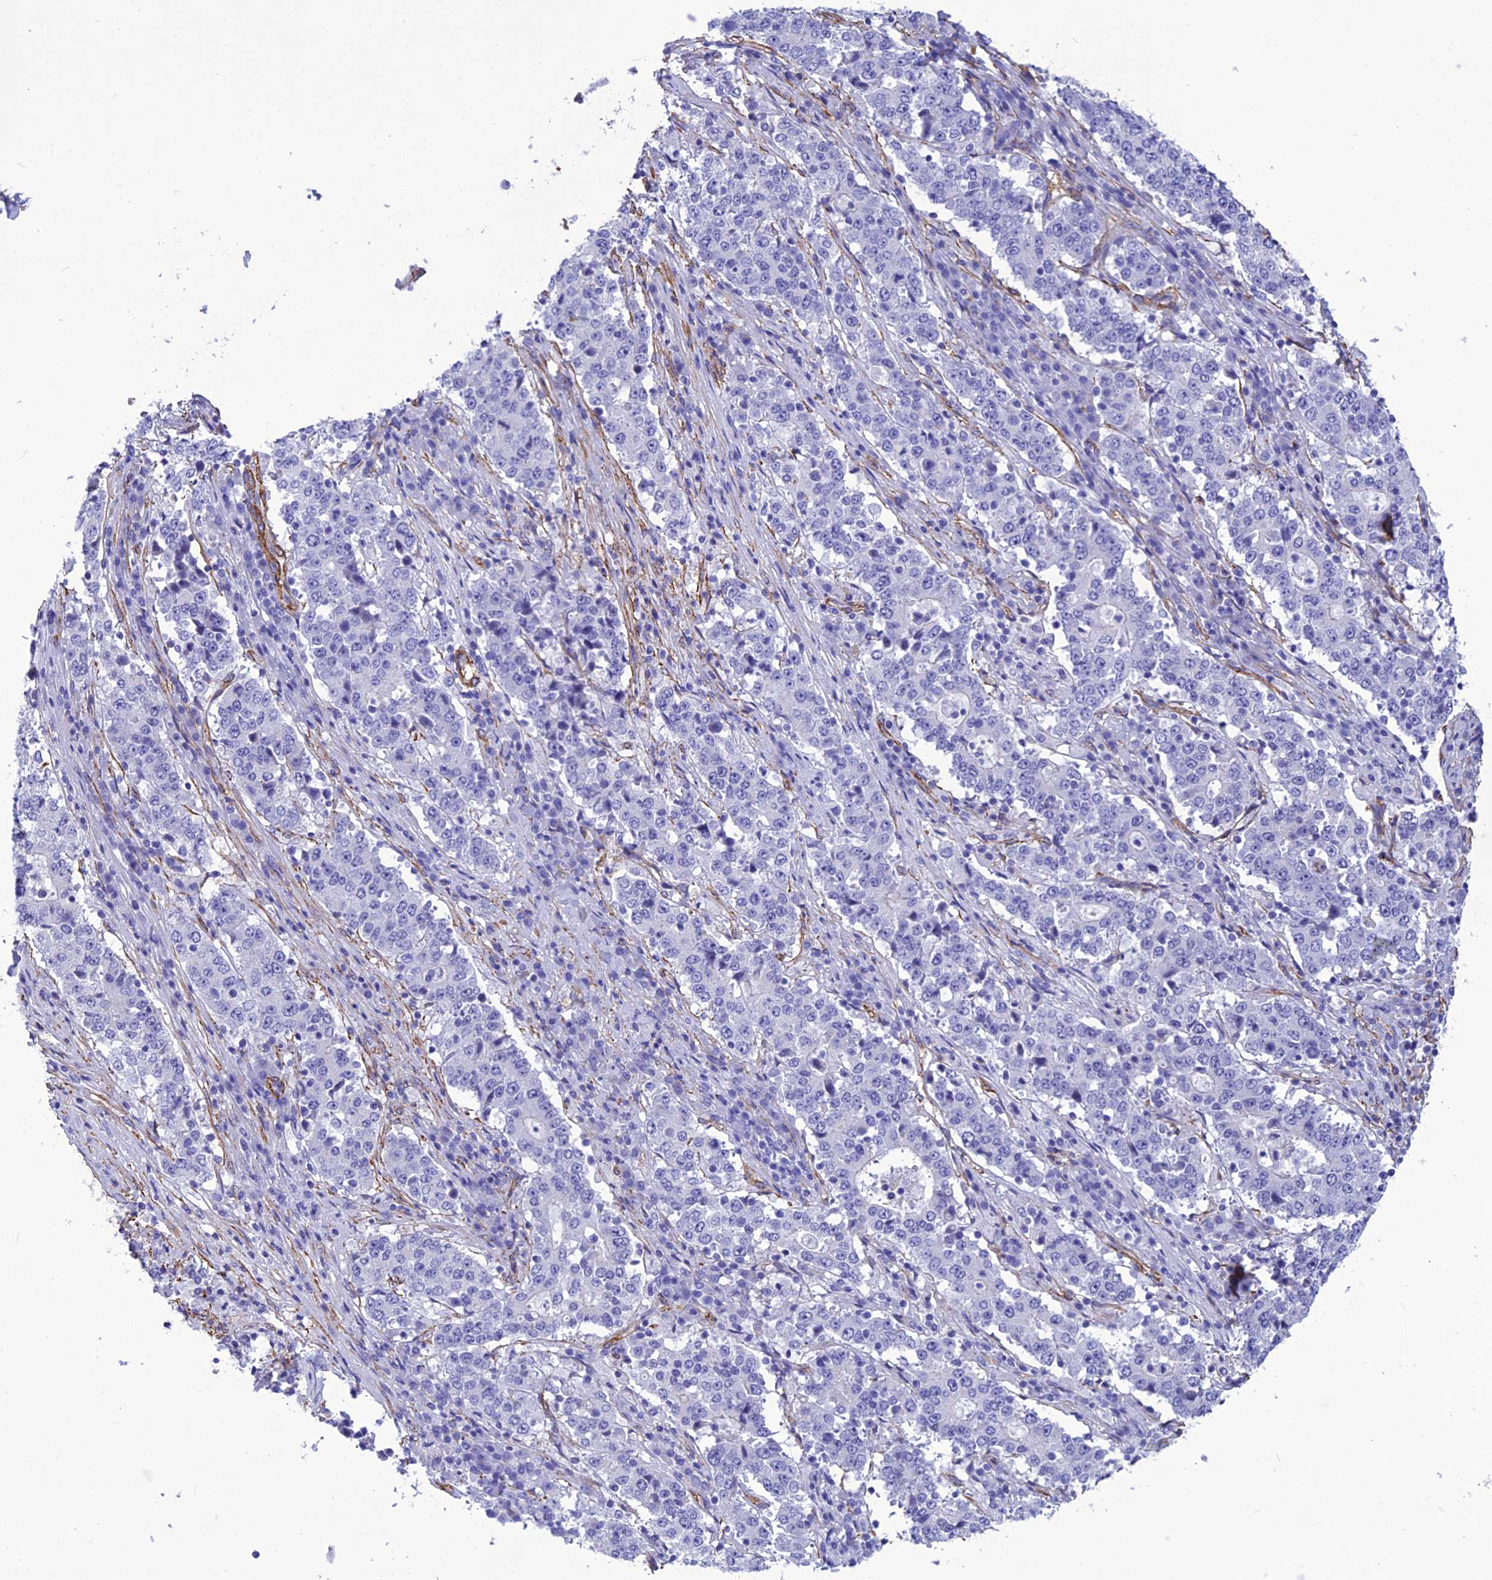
{"staining": {"intensity": "negative", "quantity": "none", "location": "none"}, "tissue": "stomach cancer", "cell_type": "Tumor cells", "image_type": "cancer", "snomed": [{"axis": "morphology", "description": "Adenocarcinoma, NOS"}, {"axis": "topography", "description": "Stomach"}], "caption": "A high-resolution micrograph shows immunohistochemistry staining of stomach cancer, which demonstrates no significant positivity in tumor cells.", "gene": "NKD1", "patient": {"sex": "male", "age": 59}}